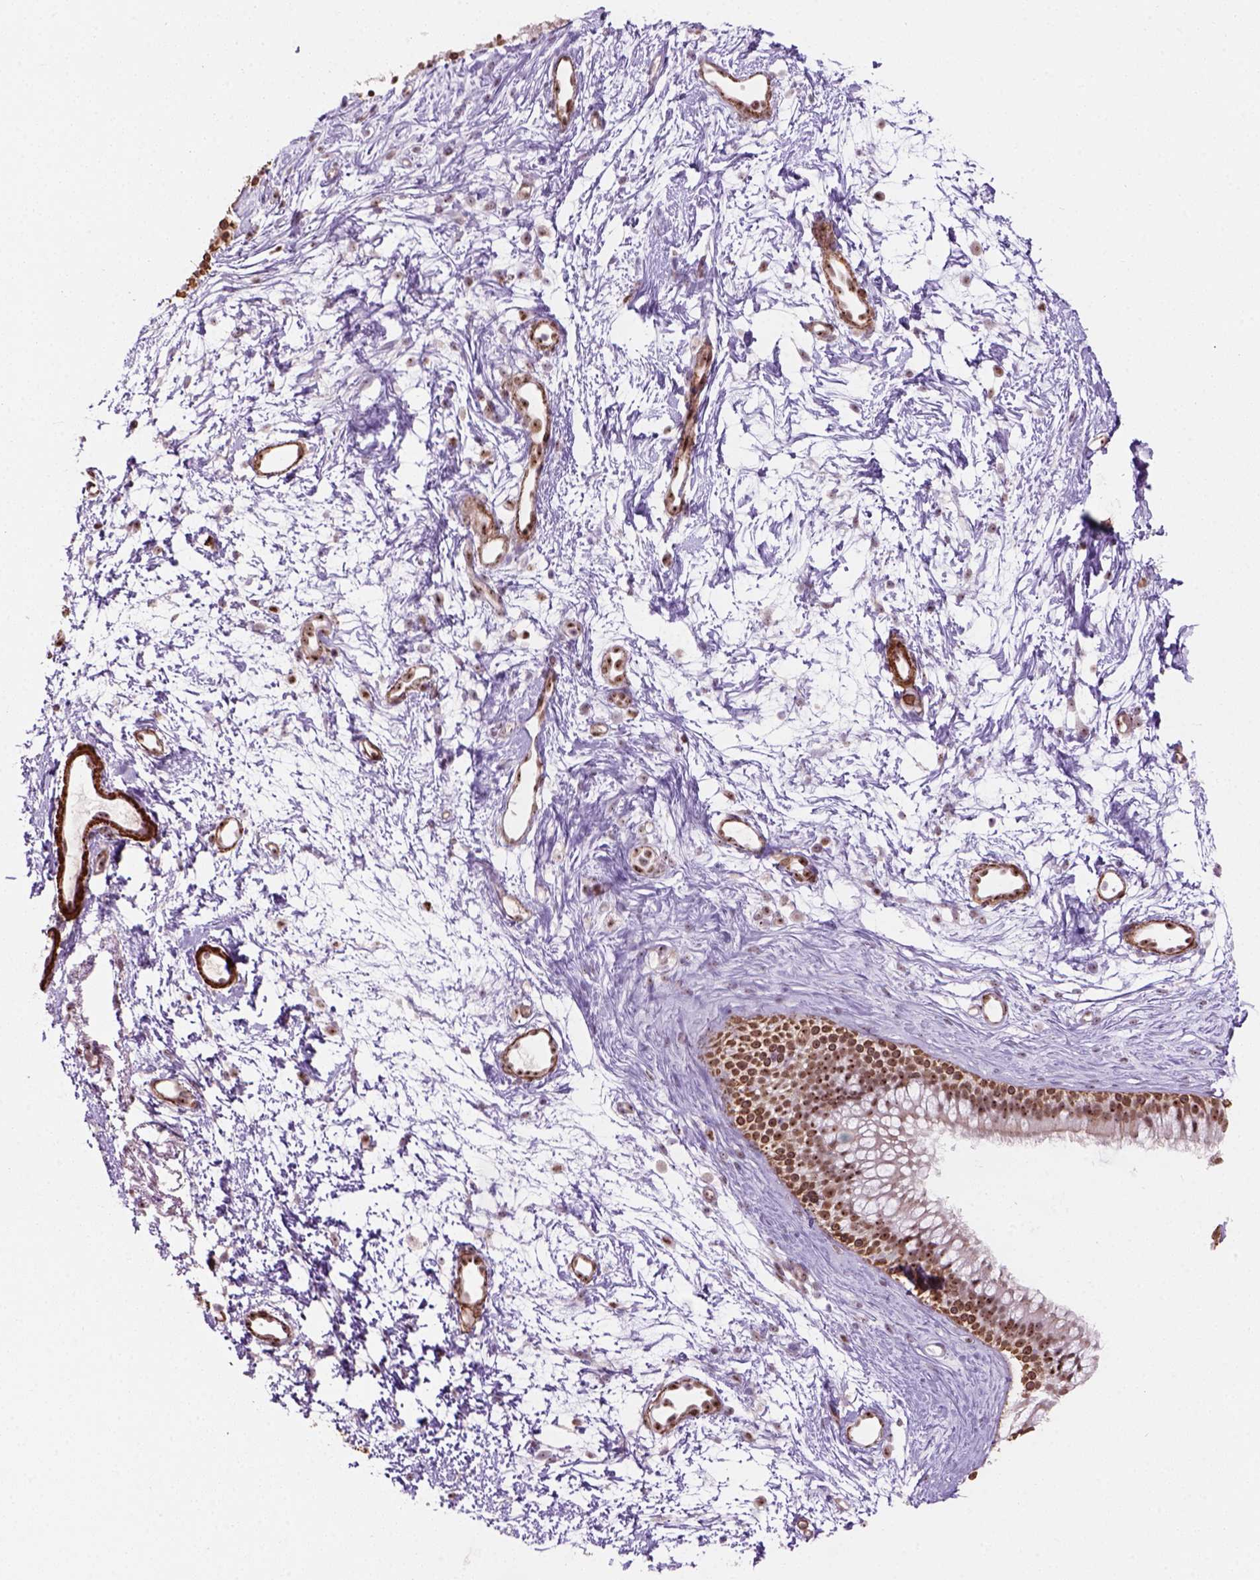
{"staining": {"intensity": "moderate", "quantity": ">75%", "location": "nuclear"}, "tissue": "nasopharynx", "cell_type": "Respiratory epithelial cells", "image_type": "normal", "snomed": [{"axis": "morphology", "description": "Normal tissue, NOS"}, {"axis": "topography", "description": "Nasopharynx"}], "caption": "Immunohistochemistry (IHC) of normal nasopharynx reveals medium levels of moderate nuclear positivity in approximately >75% of respiratory epithelial cells. (DAB (3,3'-diaminobenzidine) = brown stain, brightfield microscopy at high magnification).", "gene": "RRS1", "patient": {"sex": "male", "age": 58}}